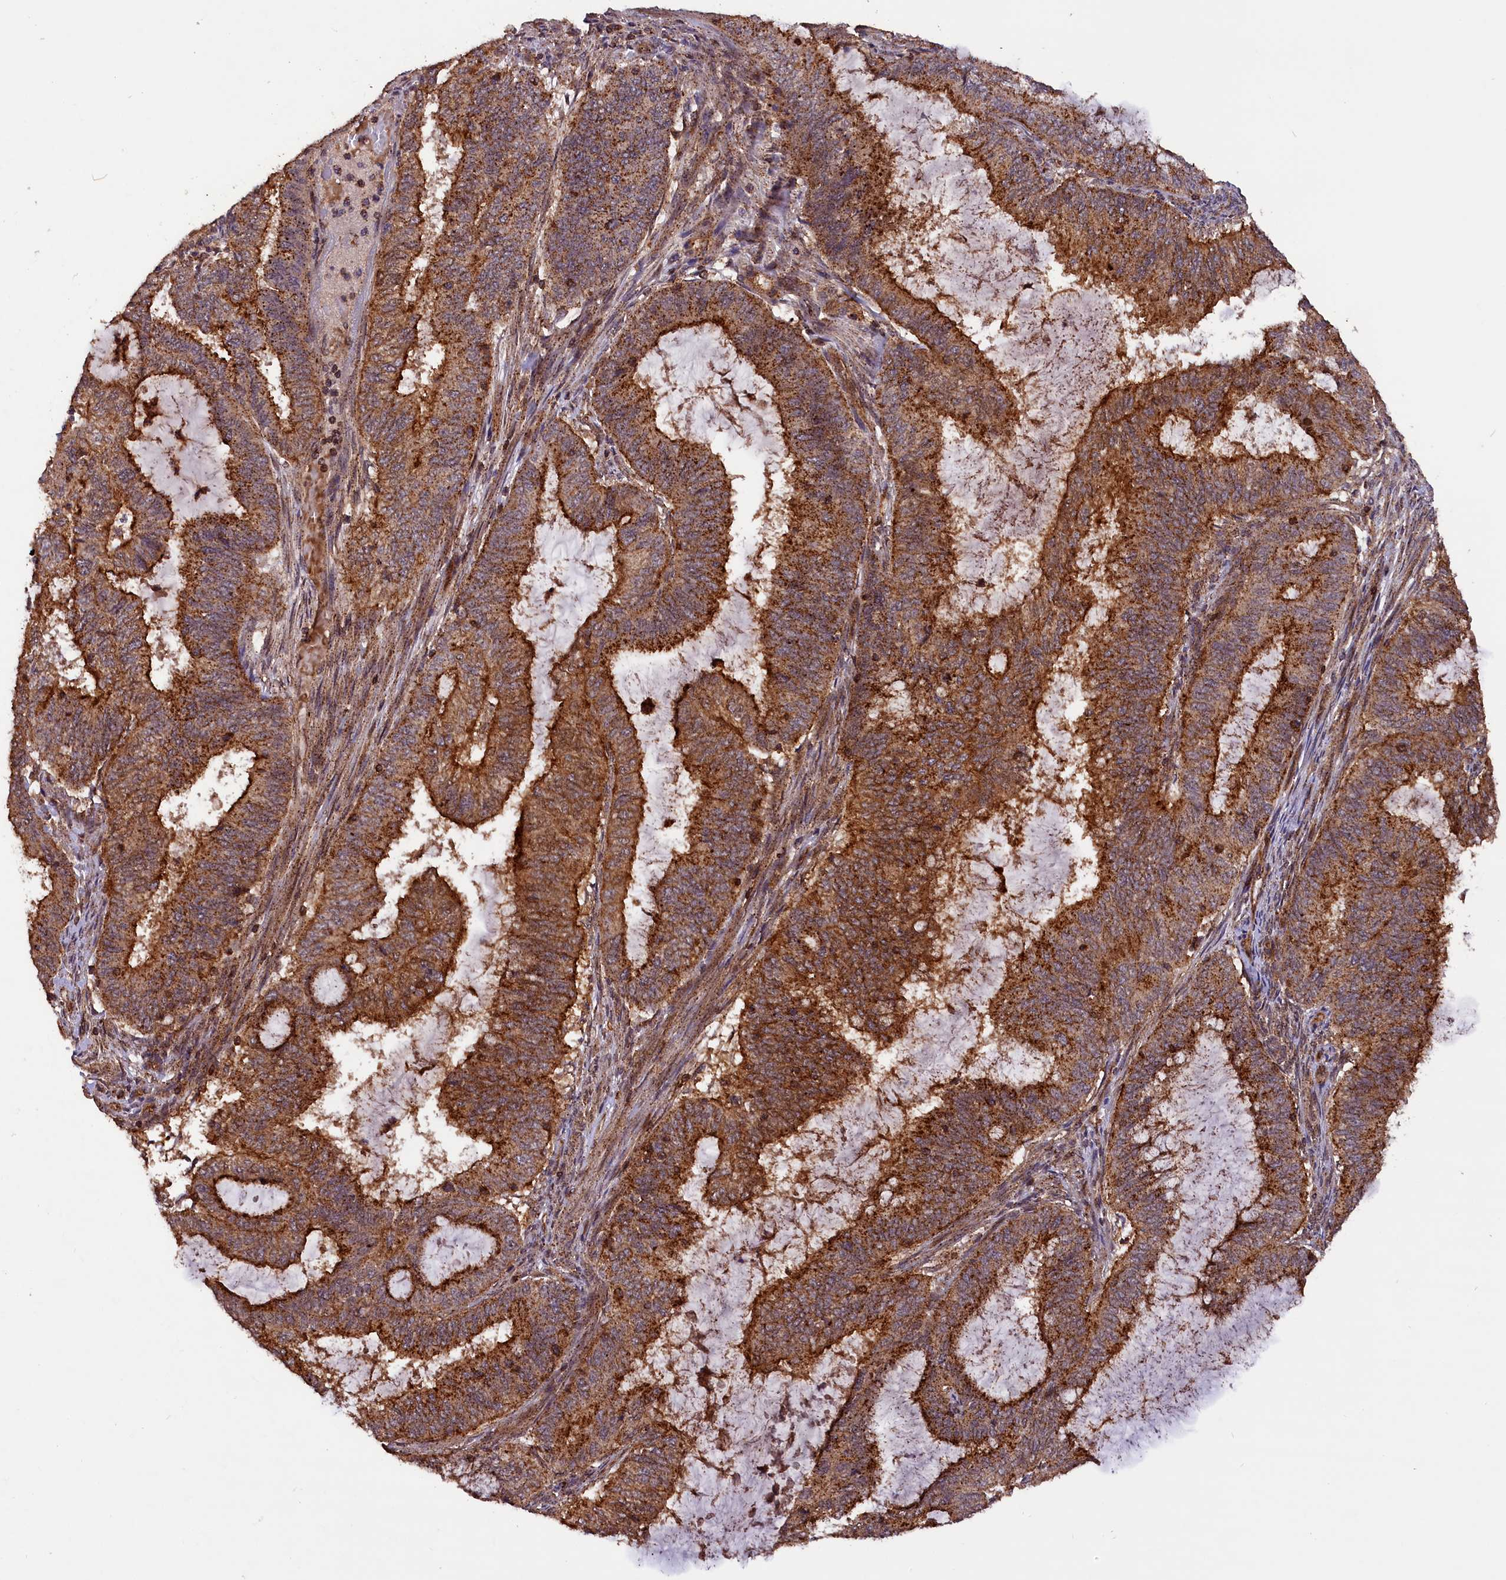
{"staining": {"intensity": "strong", "quantity": ">75%", "location": "cytoplasmic/membranous"}, "tissue": "endometrial cancer", "cell_type": "Tumor cells", "image_type": "cancer", "snomed": [{"axis": "morphology", "description": "Adenocarcinoma, NOS"}, {"axis": "topography", "description": "Endometrium"}], "caption": "Protein staining of endometrial cancer (adenocarcinoma) tissue shows strong cytoplasmic/membranous staining in about >75% of tumor cells.", "gene": "IST1", "patient": {"sex": "female", "age": 51}}